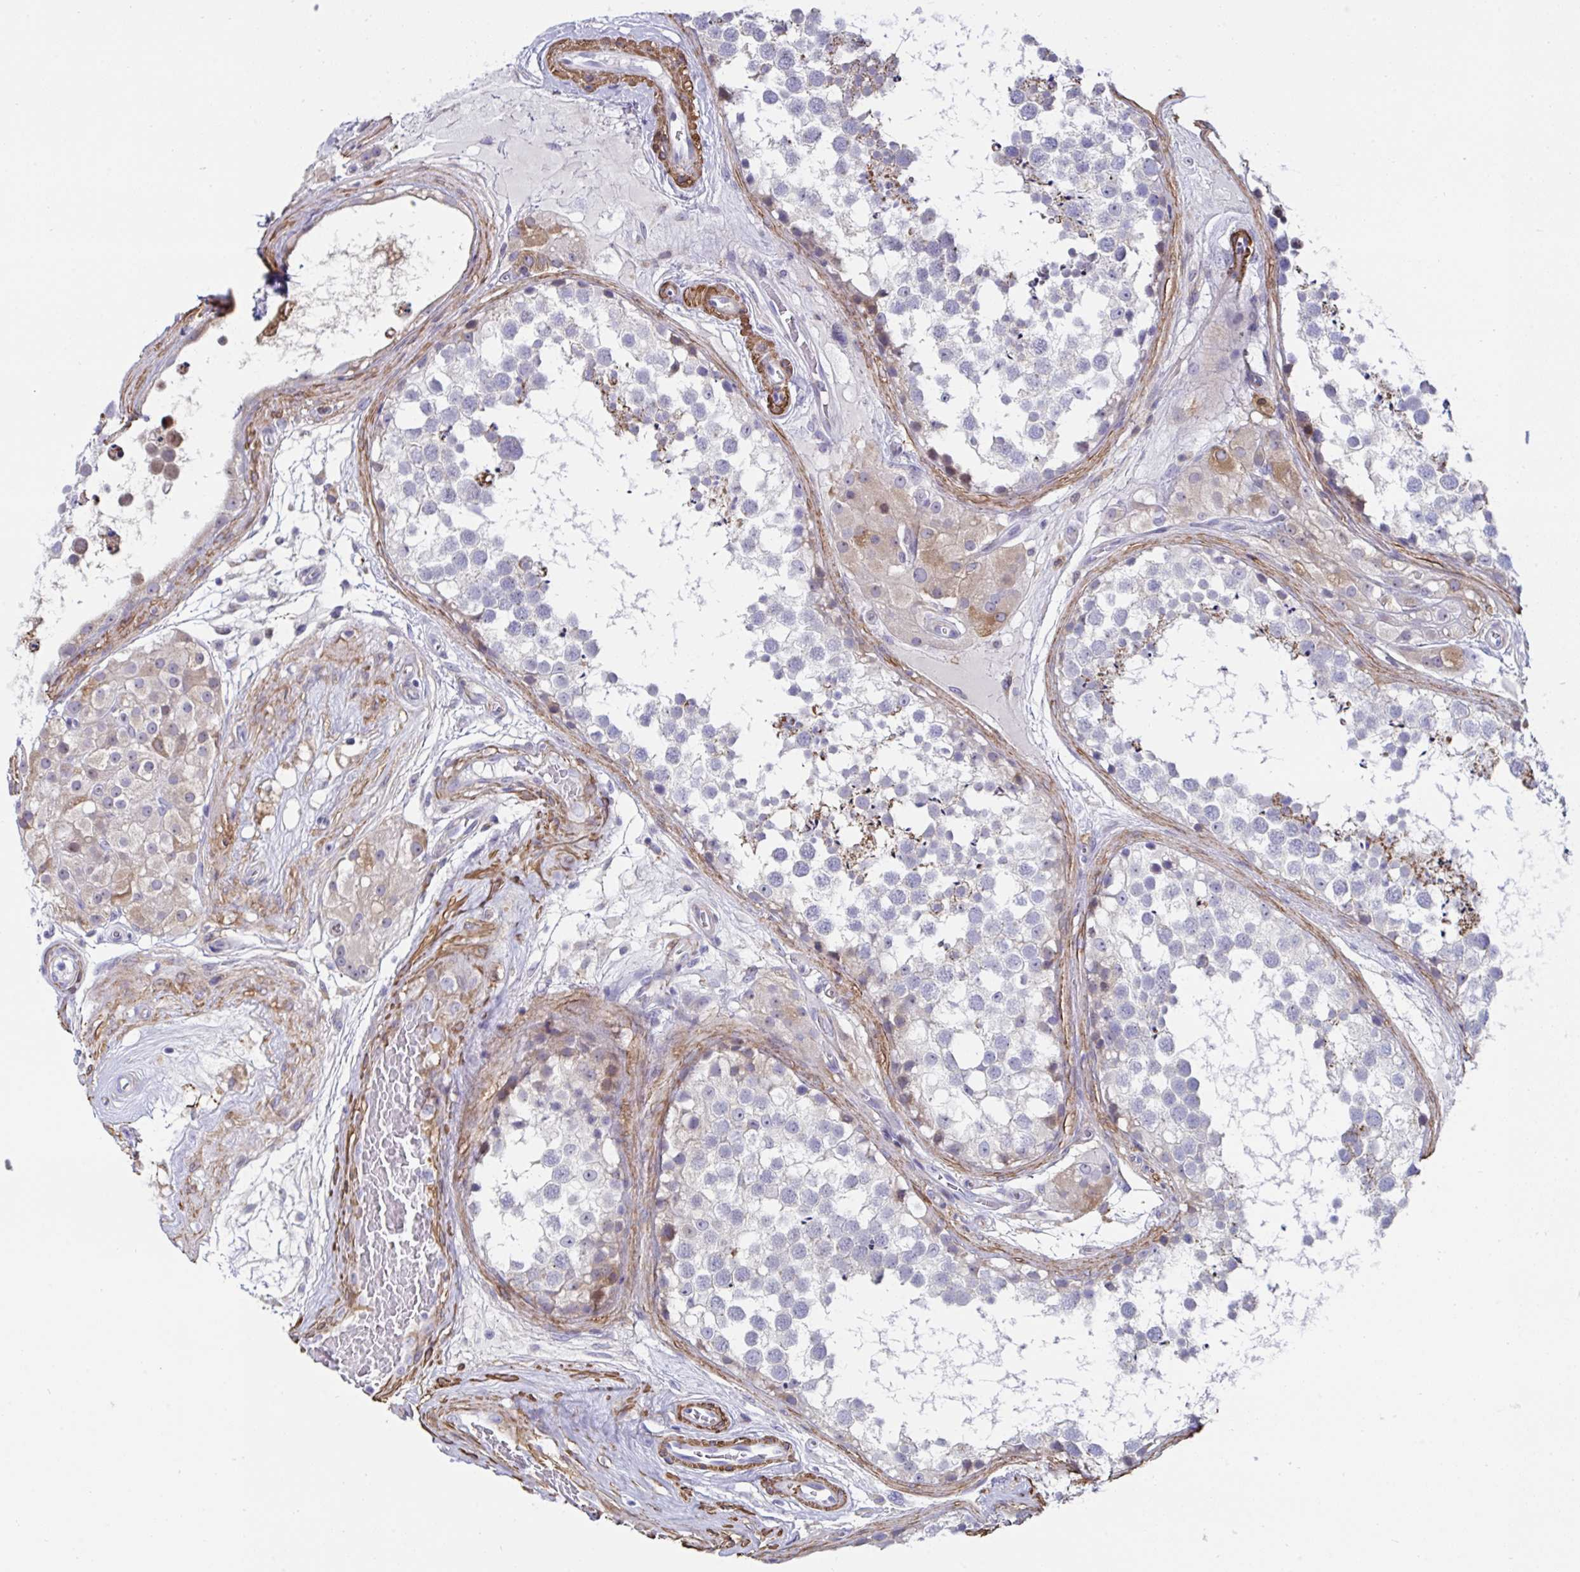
{"staining": {"intensity": "moderate", "quantity": "<25%", "location": "cytoplasmic/membranous"}, "tissue": "testis", "cell_type": "Cells in seminiferous ducts", "image_type": "normal", "snomed": [{"axis": "morphology", "description": "Normal tissue, NOS"}, {"axis": "morphology", "description": "Seminoma, NOS"}, {"axis": "topography", "description": "Testis"}], "caption": "The photomicrograph reveals staining of benign testis, revealing moderate cytoplasmic/membranous protein positivity (brown color) within cells in seminiferous ducts.", "gene": "FBXL13", "patient": {"sex": "male", "age": 65}}